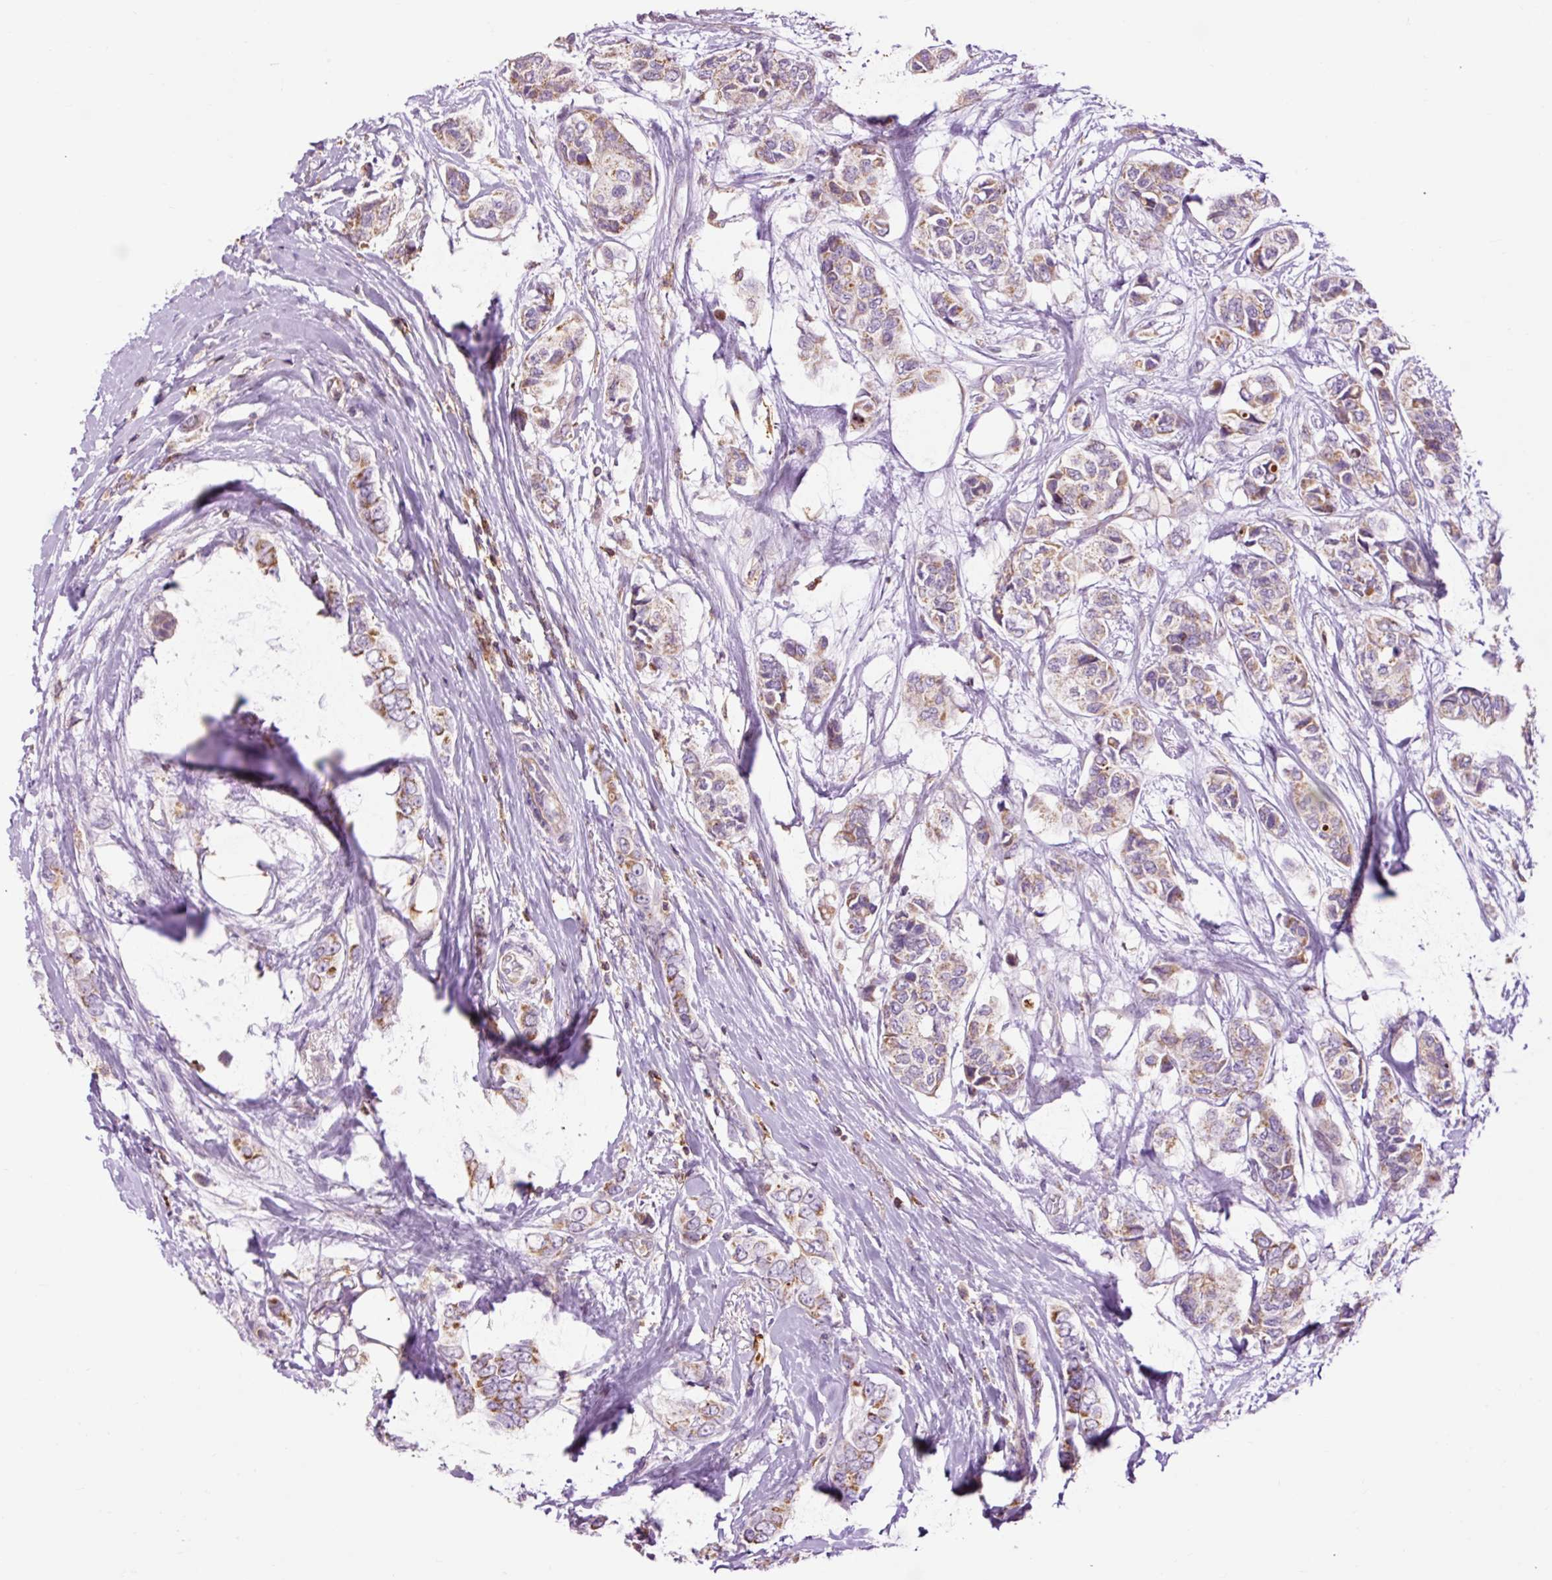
{"staining": {"intensity": "moderate", "quantity": ">75%", "location": "cytoplasmic/membranous"}, "tissue": "breast cancer", "cell_type": "Tumor cells", "image_type": "cancer", "snomed": [{"axis": "morphology", "description": "Lobular carcinoma"}, {"axis": "topography", "description": "Breast"}], "caption": "A brown stain highlights moderate cytoplasmic/membranous positivity of a protein in human breast cancer (lobular carcinoma) tumor cells.", "gene": "CD83", "patient": {"sex": "female", "age": 51}}